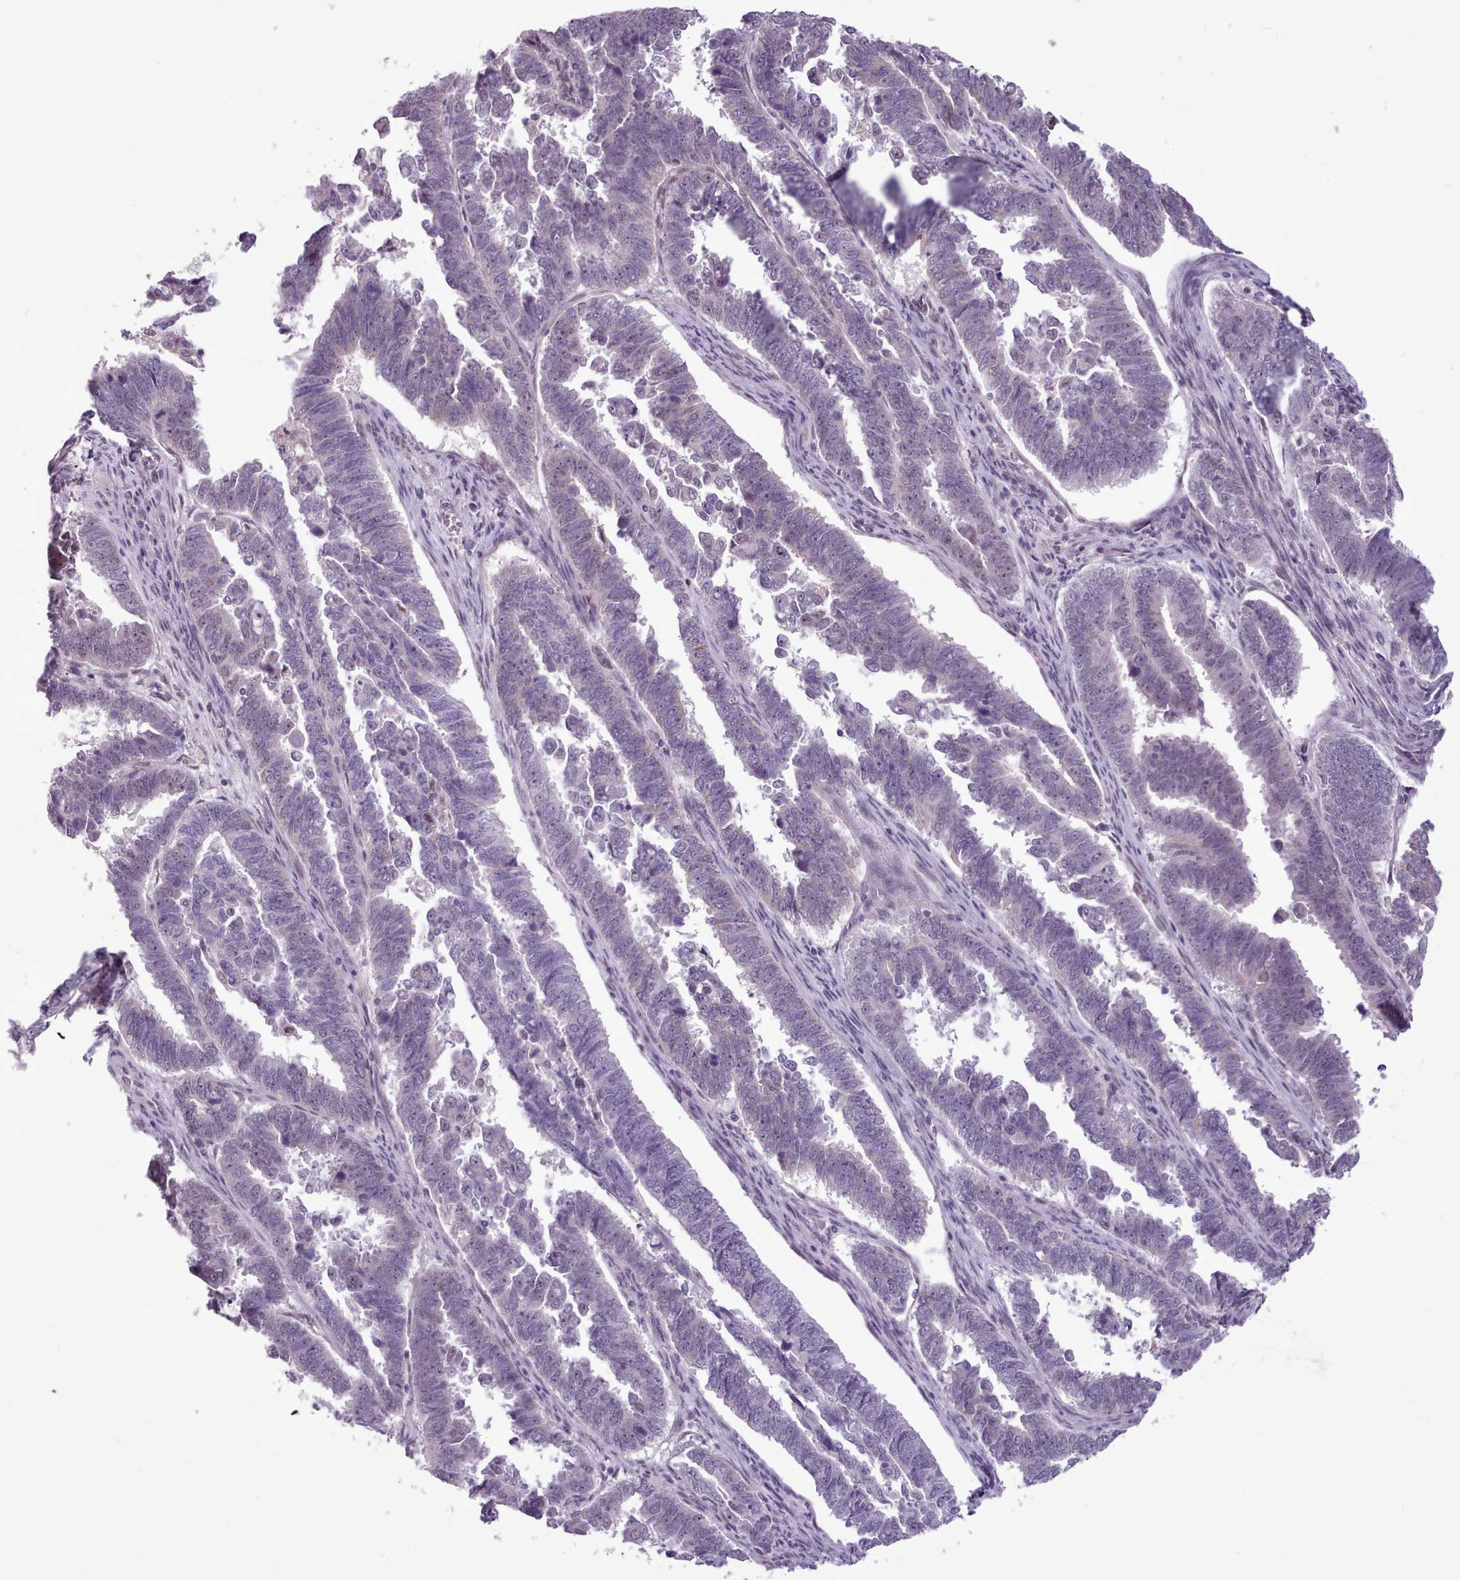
{"staining": {"intensity": "negative", "quantity": "none", "location": "none"}, "tissue": "endometrial cancer", "cell_type": "Tumor cells", "image_type": "cancer", "snomed": [{"axis": "morphology", "description": "Adenocarcinoma, NOS"}, {"axis": "topography", "description": "Endometrium"}], "caption": "A micrograph of endometrial cancer (adenocarcinoma) stained for a protein displays no brown staining in tumor cells.", "gene": "SLURP1", "patient": {"sex": "female", "age": 75}}